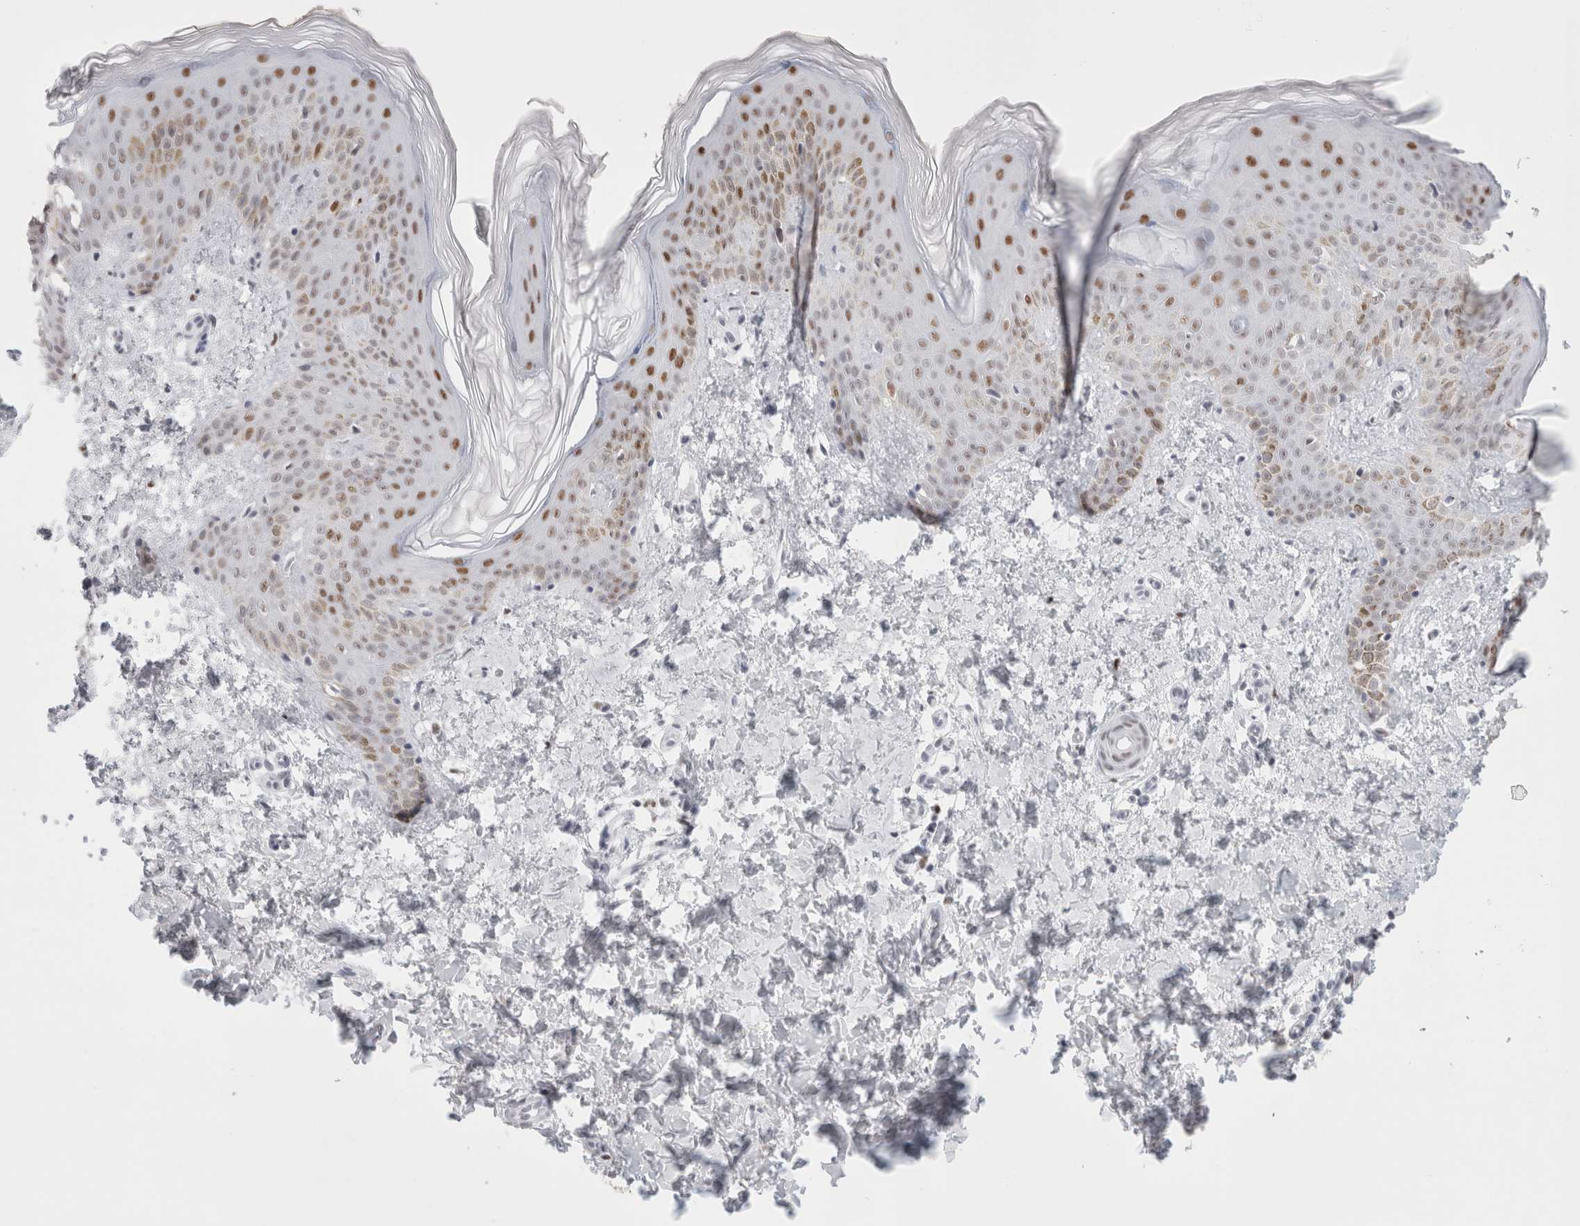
{"staining": {"intensity": "negative", "quantity": "none", "location": "none"}, "tissue": "skin", "cell_type": "Fibroblasts", "image_type": "normal", "snomed": [{"axis": "morphology", "description": "Normal tissue, NOS"}, {"axis": "morphology", "description": "Neoplasm, benign, NOS"}, {"axis": "topography", "description": "Skin"}, {"axis": "topography", "description": "Soft tissue"}], "caption": "A photomicrograph of skin stained for a protein displays no brown staining in fibroblasts. The staining was performed using DAB to visualize the protein expression in brown, while the nuclei were stained in blue with hematoxylin (Magnification: 20x).", "gene": "SMARCC1", "patient": {"sex": "male", "age": 26}}